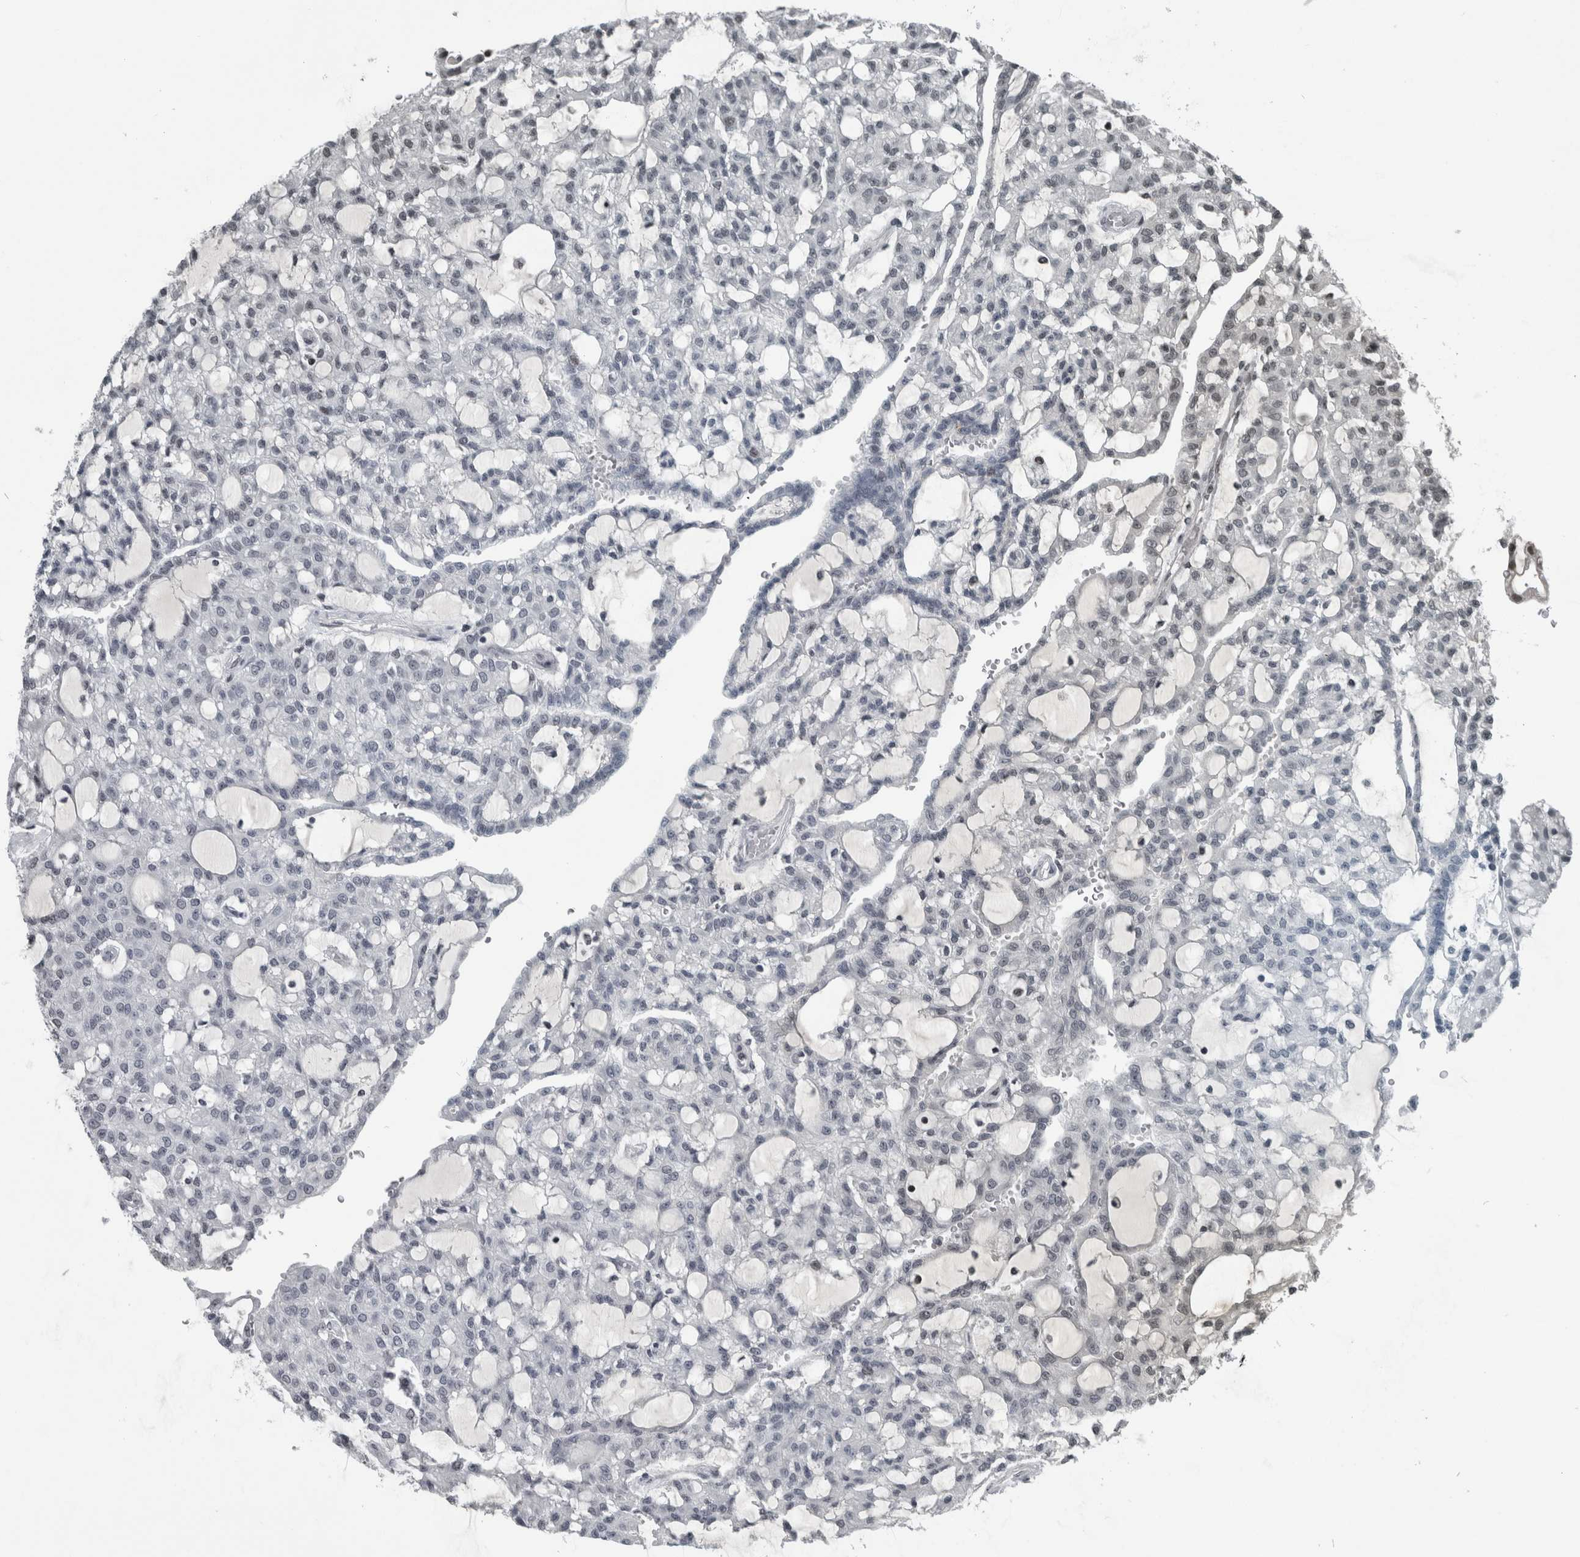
{"staining": {"intensity": "negative", "quantity": "none", "location": "none"}, "tissue": "renal cancer", "cell_type": "Tumor cells", "image_type": "cancer", "snomed": [{"axis": "morphology", "description": "Adenocarcinoma, NOS"}, {"axis": "topography", "description": "Kidney"}], "caption": "Tumor cells show no significant protein expression in renal cancer (adenocarcinoma).", "gene": "UNC50", "patient": {"sex": "male", "age": 63}}